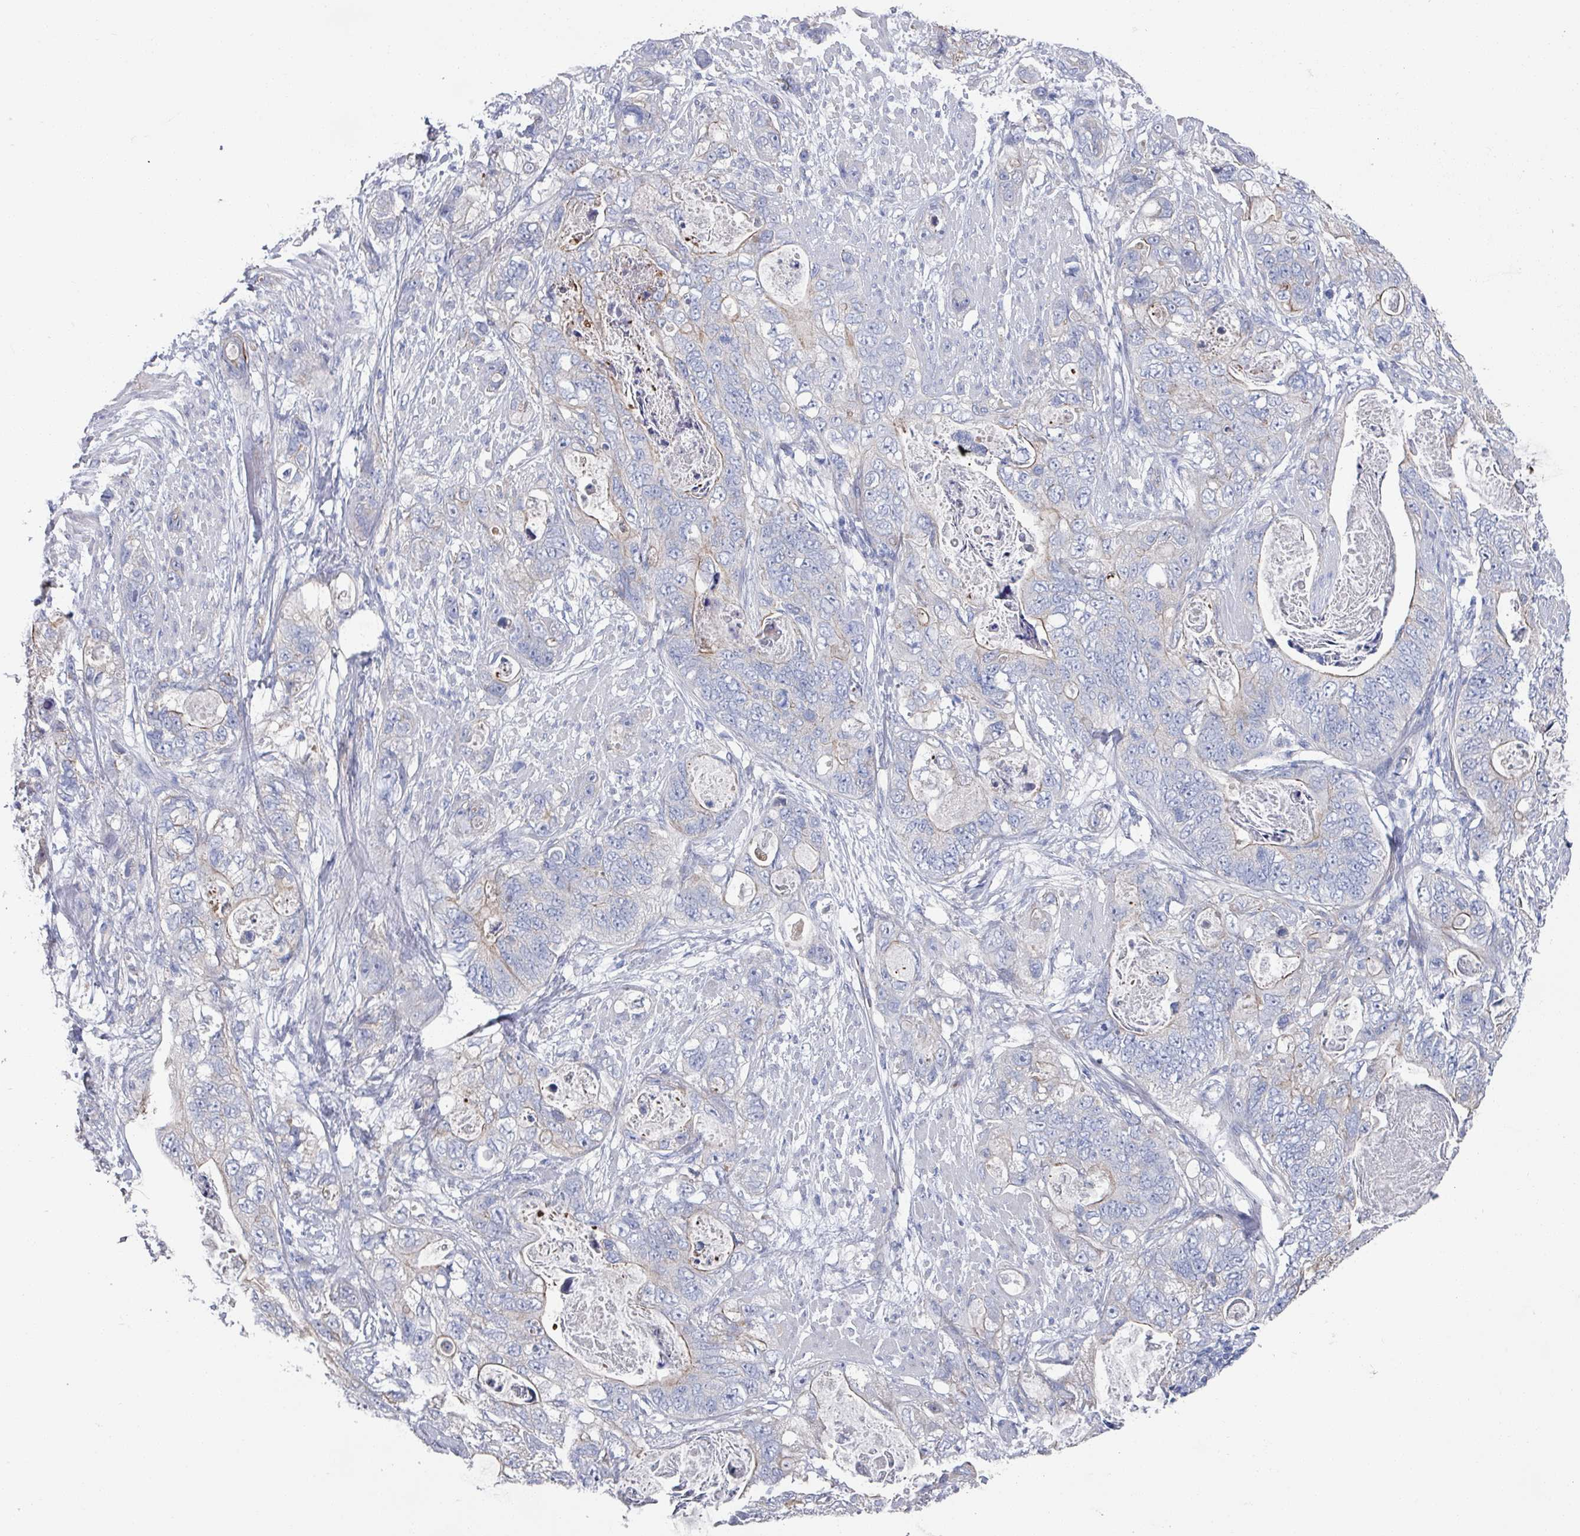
{"staining": {"intensity": "weak", "quantity": "<25%", "location": "cytoplasmic/membranous"}, "tissue": "stomach cancer", "cell_type": "Tumor cells", "image_type": "cancer", "snomed": [{"axis": "morphology", "description": "Adenocarcinoma, NOS"}, {"axis": "topography", "description": "Stomach"}], "caption": "Immunohistochemistry photomicrograph of human adenocarcinoma (stomach) stained for a protein (brown), which demonstrates no staining in tumor cells.", "gene": "EFL1", "patient": {"sex": "female", "age": 89}}